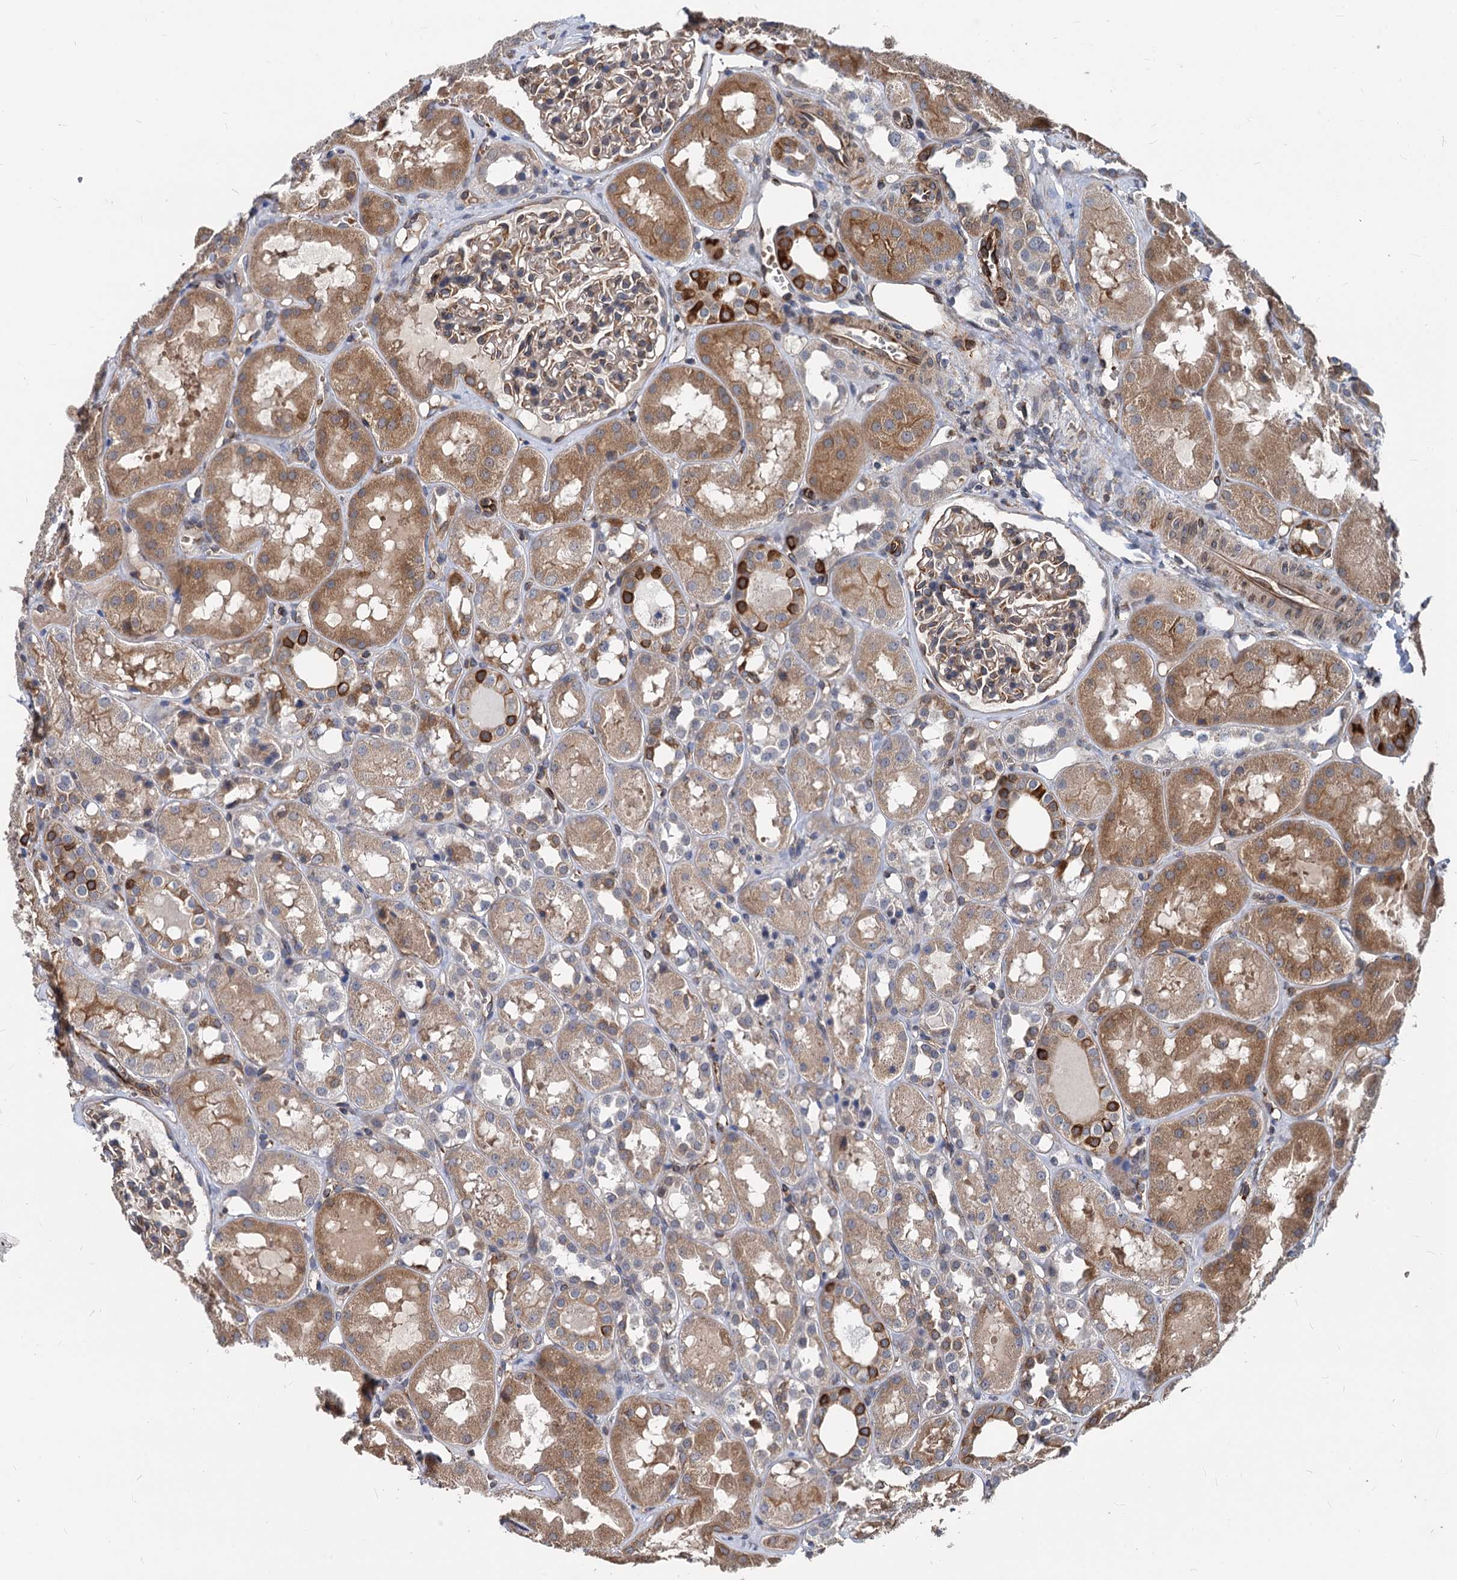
{"staining": {"intensity": "weak", "quantity": "25%-75%", "location": "cytoplasmic/membranous"}, "tissue": "kidney", "cell_type": "Cells in glomeruli", "image_type": "normal", "snomed": [{"axis": "morphology", "description": "Normal tissue, NOS"}, {"axis": "topography", "description": "Kidney"}], "caption": "The image reveals a brown stain indicating the presence of a protein in the cytoplasmic/membranous of cells in glomeruli in kidney.", "gene": "STIM1", "patient": {"sex": "male", "age": 16}}